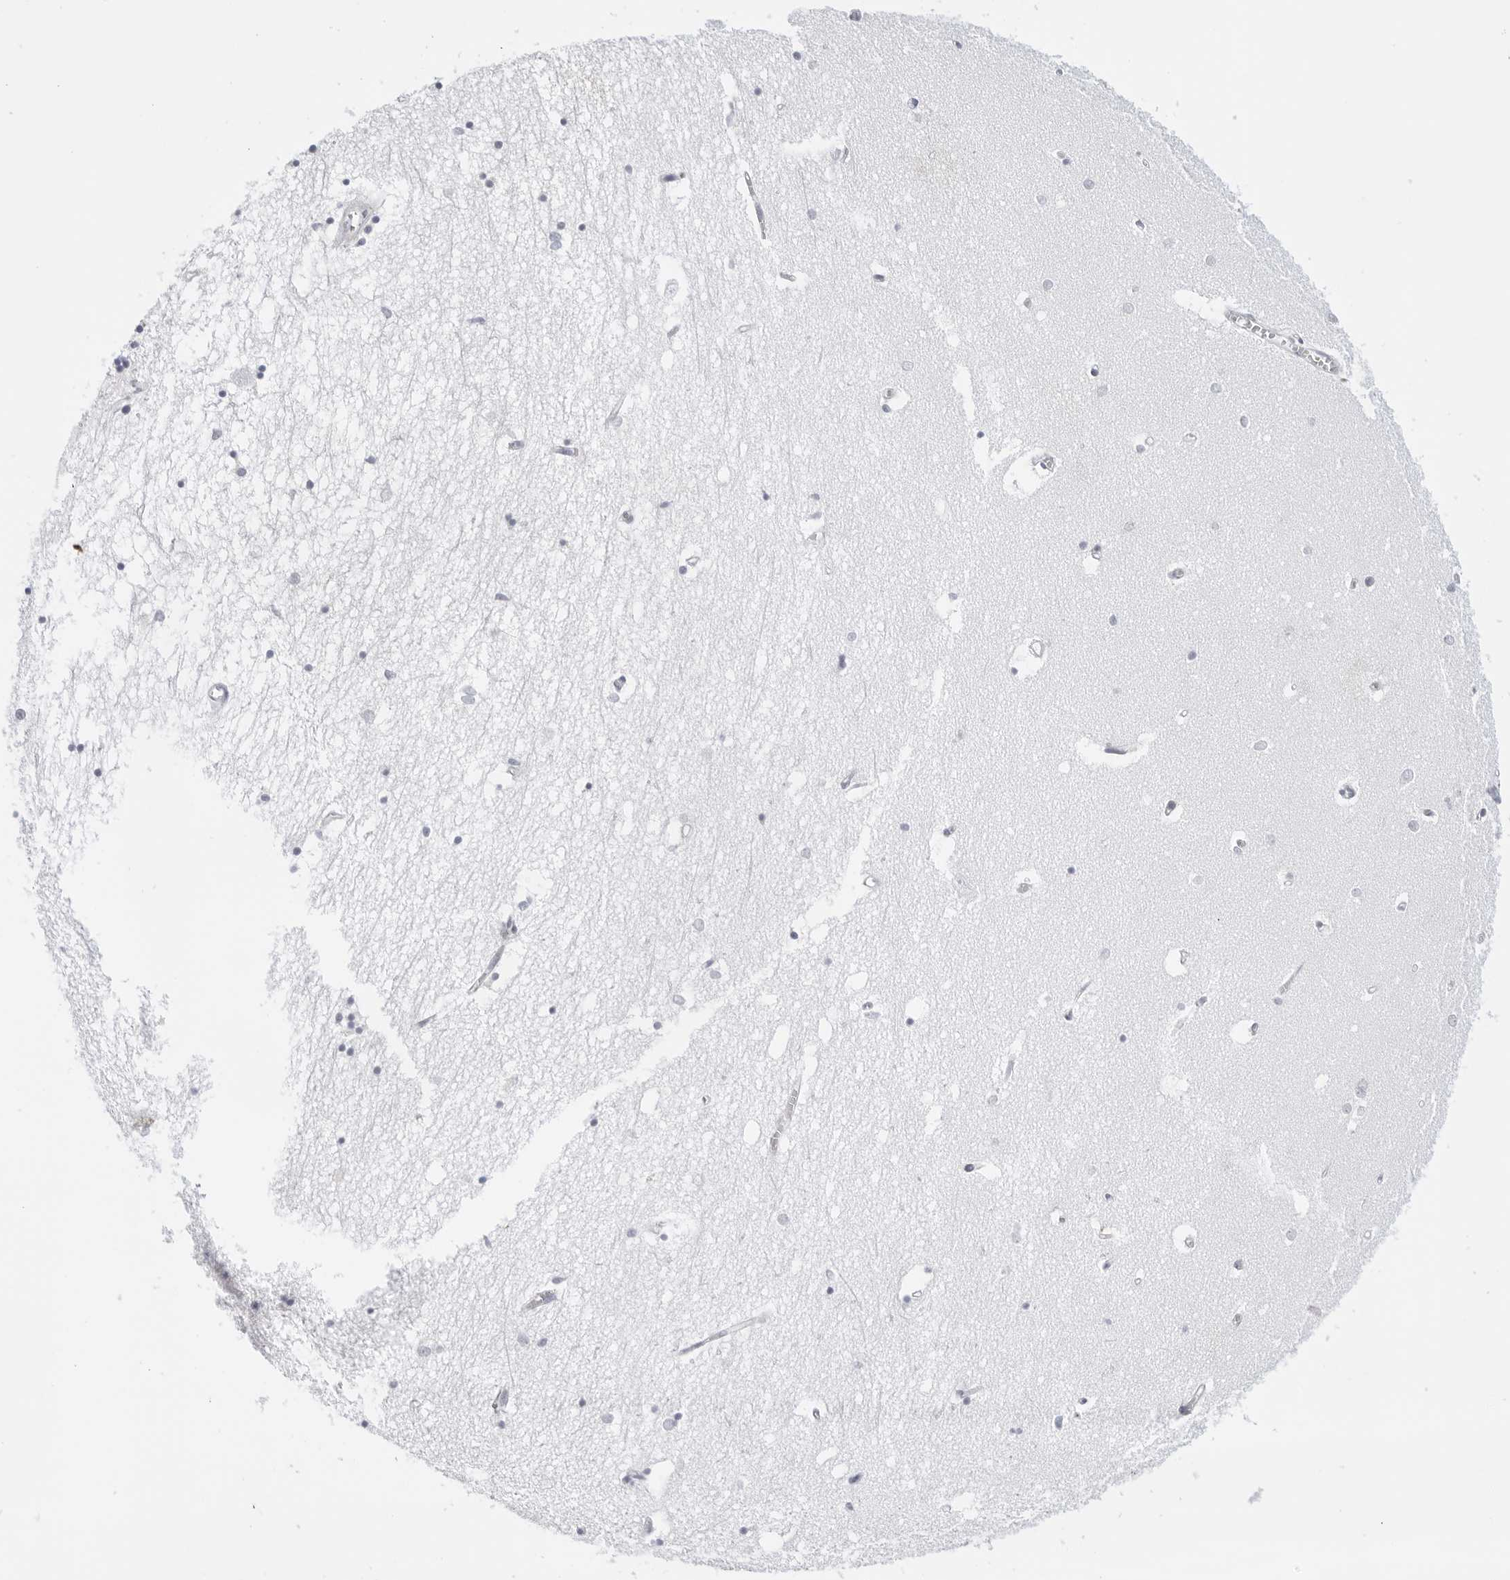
{"staining": {"intensity": "negative", "quantity": "none", "location": "none"}, "tissue": "hippocampus", "cell_type": "Glial cells", "image_type": "normal", "snomed": [{"axis": "morphology", "description": "Normal tissue, NOS"}, {"axis": "topography", "description": "Hippocampus"}], "caption": "Immunohistochemistry (IHC) photomicrograph of normal human hippocampus stained for a protein (brown), which shows no staining in glial cells.", "gene": "SLC9A3R1", "patient": {"sex": "male", "age": 70}}